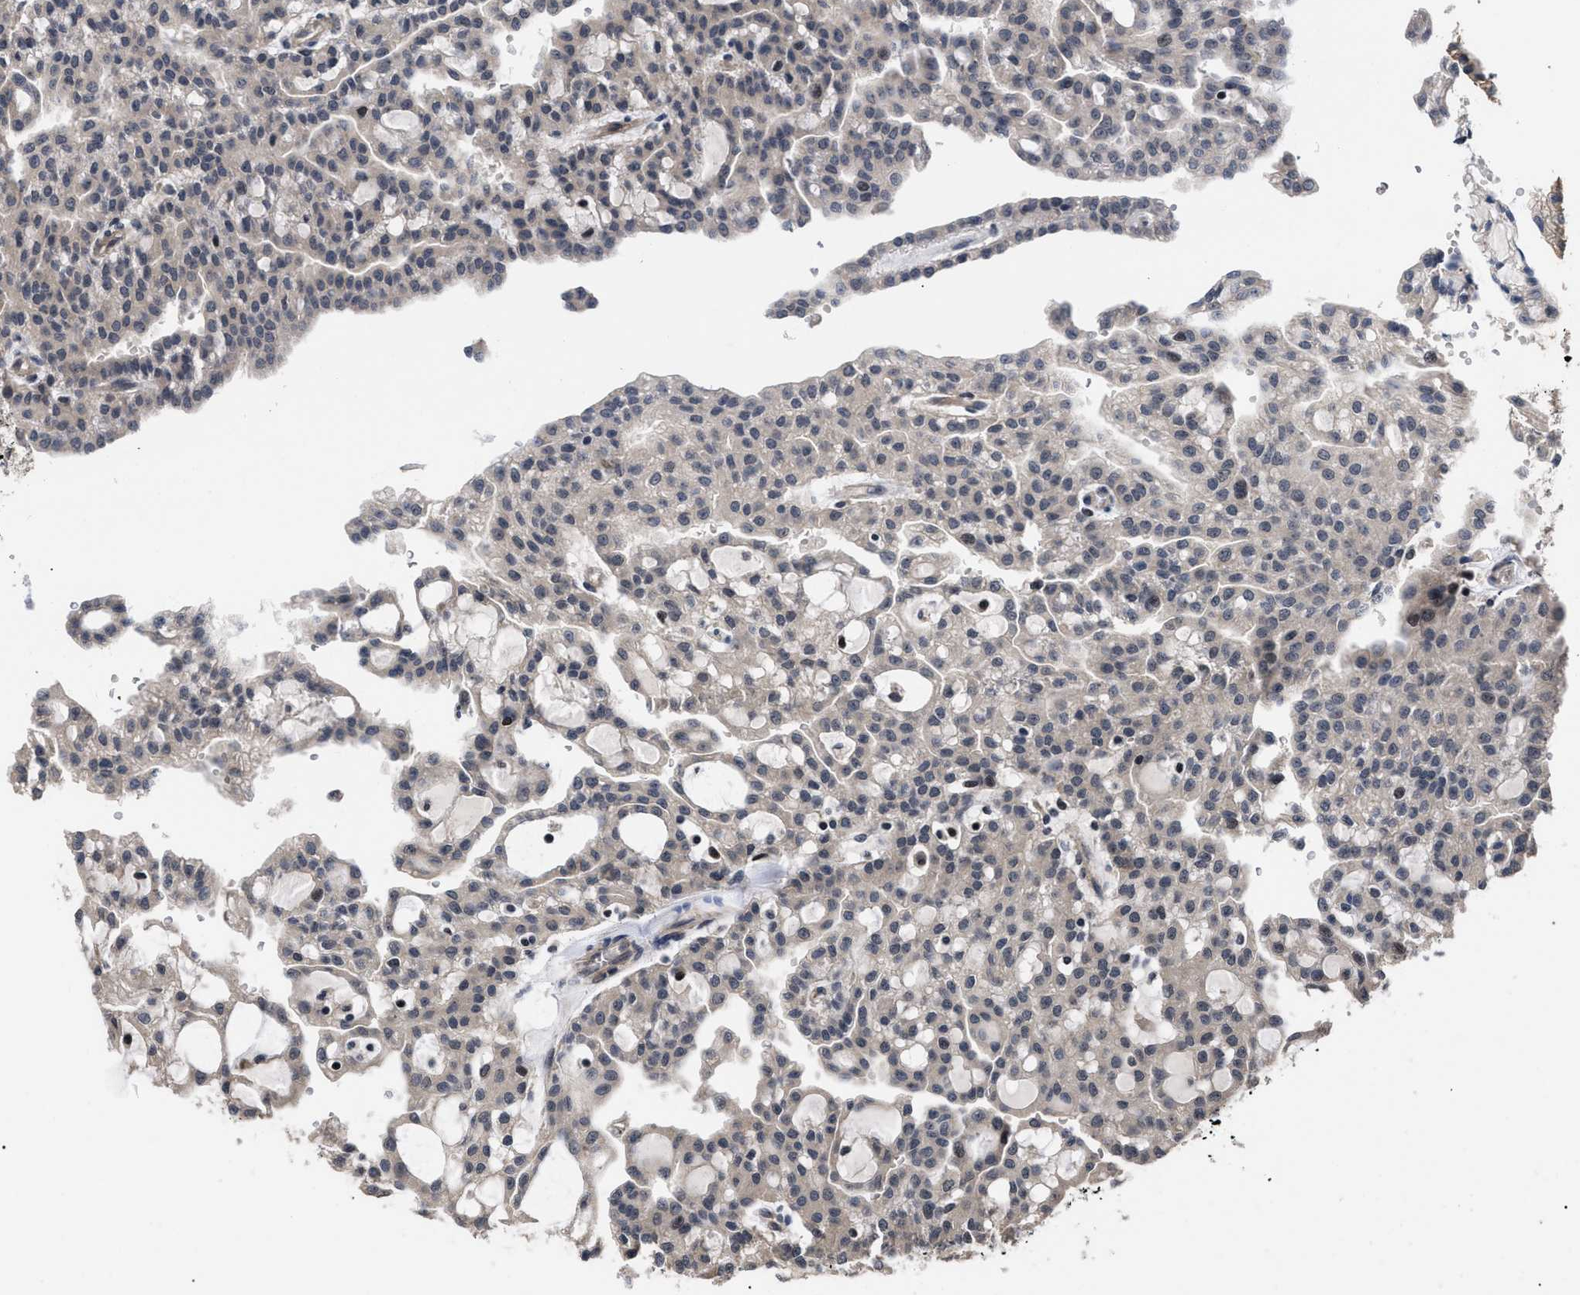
{"staining": {"intensity": "weak", "quantity": "25%-75%", "location": "cytoplasmic/membranous"}, "tissue": "renal cancer", "cell_type": "Tumor cells", "image_type": "cancer", "snomed": [{"axis": "morphology", "description": "Adenocarcinoma, NOS"}, {"axis": "topography", "description": "Kidney"}], "caption": "A brown stain labels weak cytoplasmic/membranous expression of a protein in human renal adenocarcinoma tumor cells.", "gene": "DNAJC14", "patient": {"sex": "male", "age": 63}}